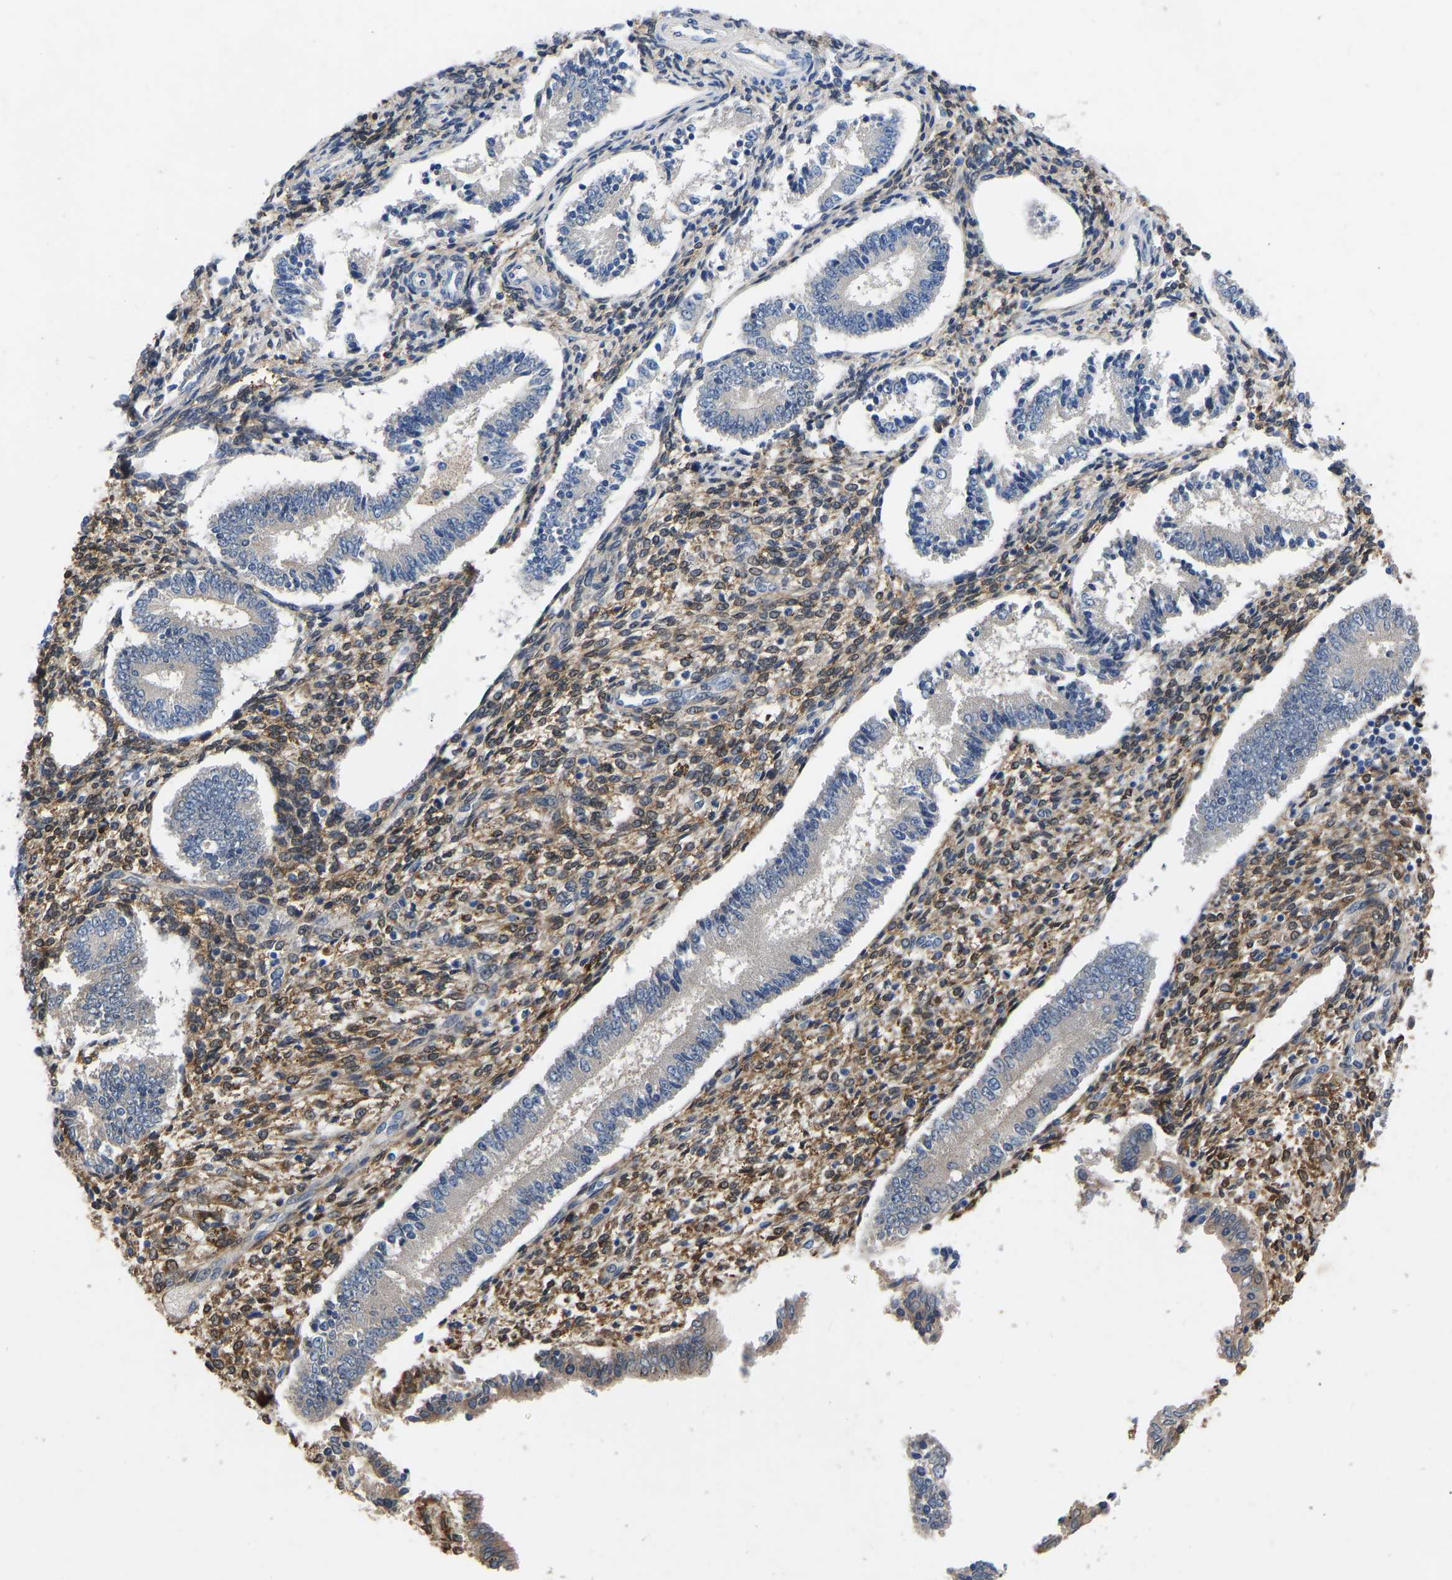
{"staining": {"intensity": "strong", "quantity": ">75%", "location": "cytoplasmic/membranous"}, "tissue": "endometrium", "cell_type": "Cells in endometrial stroma", "image_type": "normal", "snomed": [{"axis": "morphology", "description": "Normal tissue, NOS"}, {"axis": "topography", "description": "Endometrium"}], "caption": "Human endometrium stained with a brown dye displays strong cytoplasmic/membranous positive positivity in approximately >75% of cells in endometrial stroma.", "gene": "RBP1", "patient": {"sex": "female", "age": 42}}